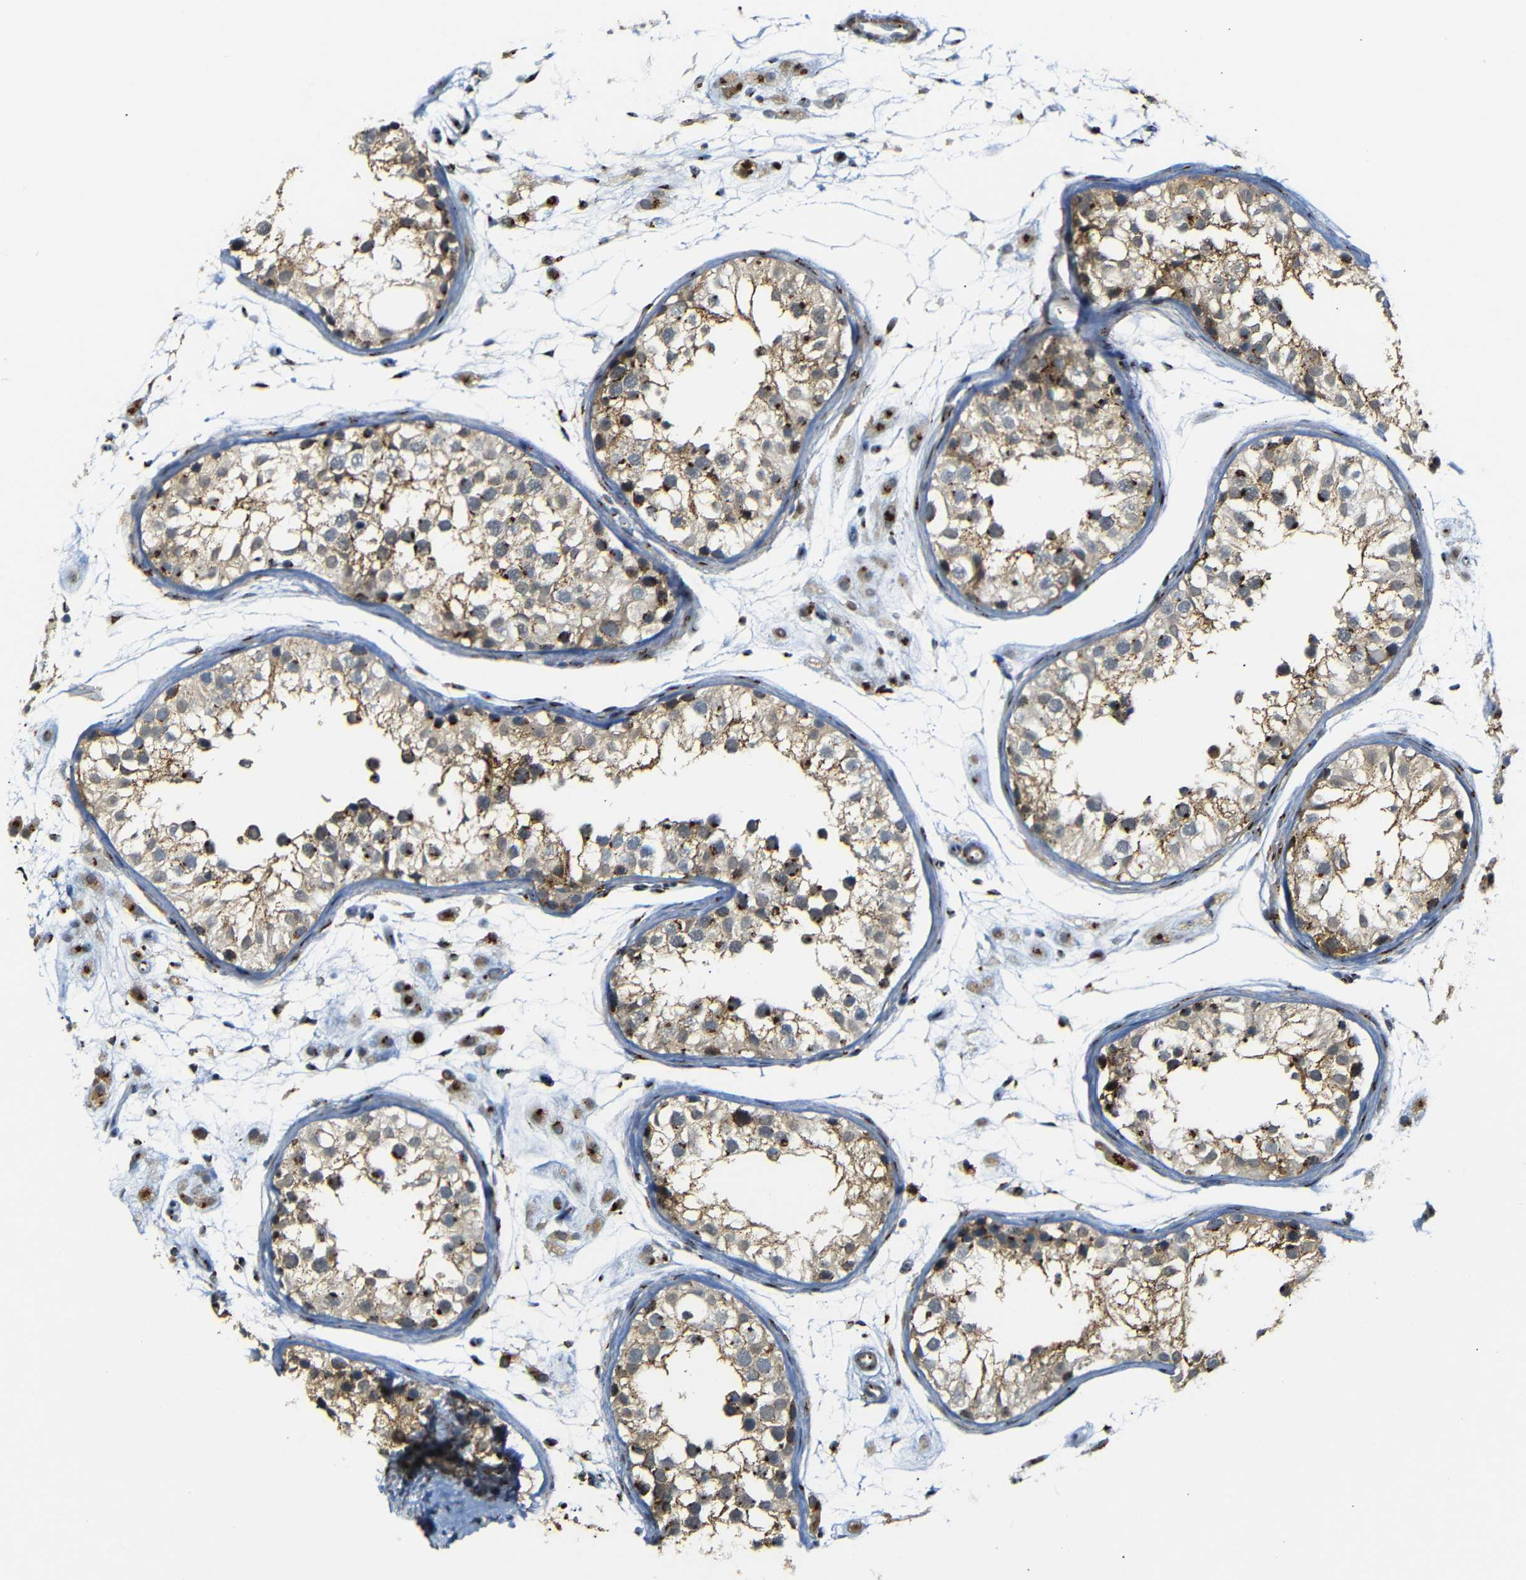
{"staining": {"intensity": "moderate", "quantity": ">75%", "location": "cytoplasmic/membranous"}, "tissue": "testis", "cell_type": "Cells in seminiferous ducts", "image_type": "normal", "snomed": [{"axis": "morphology", "description": "Normal tissue, NOS"}, {"axis": "morphology", "description": "Adenocarcinoma, metastatic, NOS"}, {"axis": "topography", "description": "Testis"}], "caption": "Immunohistochemistry histopathology image of normal testis: testis stained using IHC demonstrates medium levels of moderate protein expression localized specifically in the cytoplasmic/membranous of cells in seminiferous ducts, appearing as a cytoplasmic/membranous brown color.", "gene": "TGOLN2", "patient": {"sex": "male", "age": 26}}